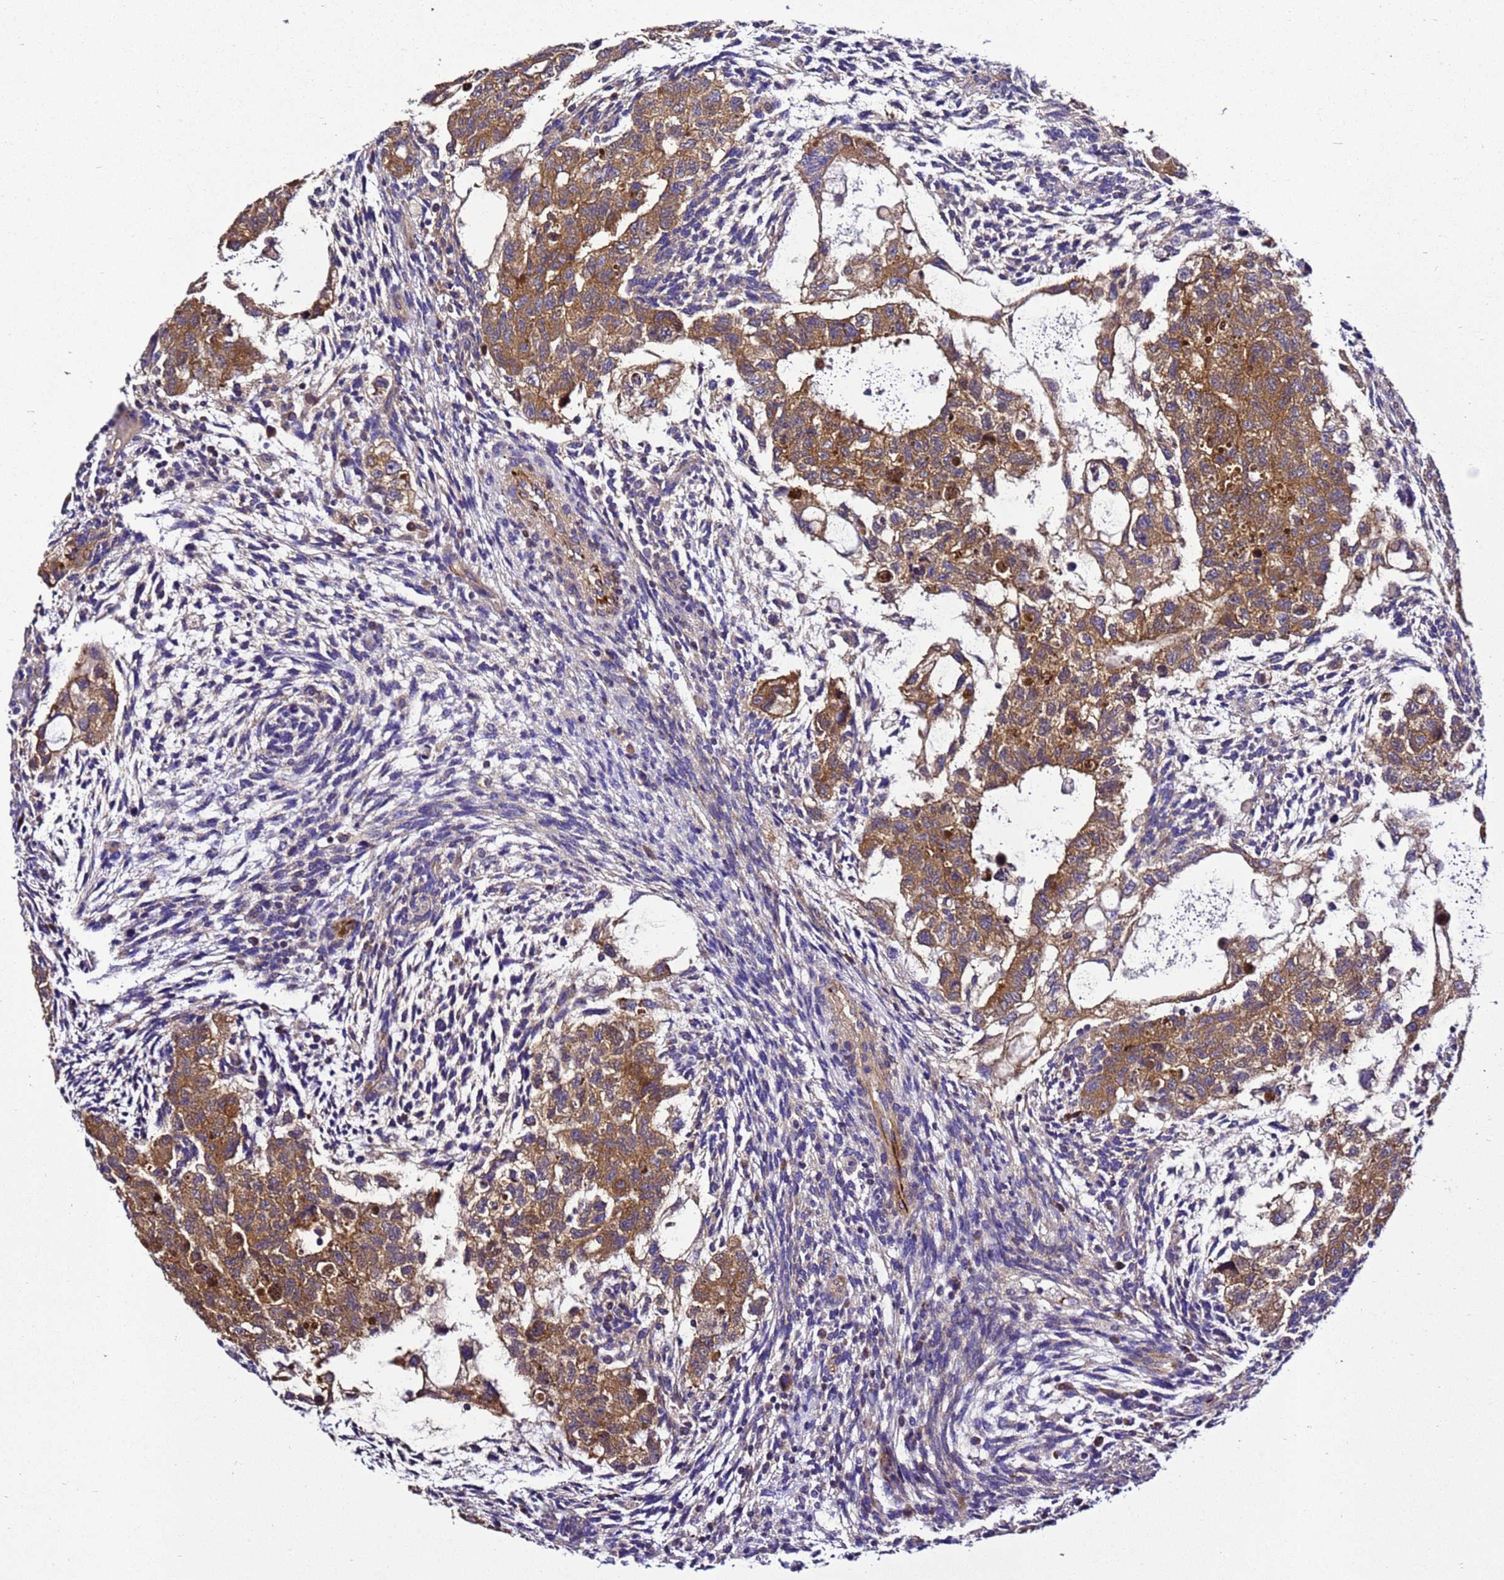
{"staining": {"intensity": "moderate", "quantity": ">75%", "location": "cytoplasmic/membranous"}, "tissue": "testis cancer", "cell_type": "Tumor cells", "image_type": "cancer", "snomed": [{"axis": "morphology", "description": "Carcinoma, Embryonal, NOS"}, {"axis": "topography", "description": "Testis"}], "caption": "Moderate cytoplasmic/membranous expression is appreciated in approximately >75% of tumor cells in testis cancer.", "gene": "ZNF417", "patient": {"sex": "male", "age": 36}}